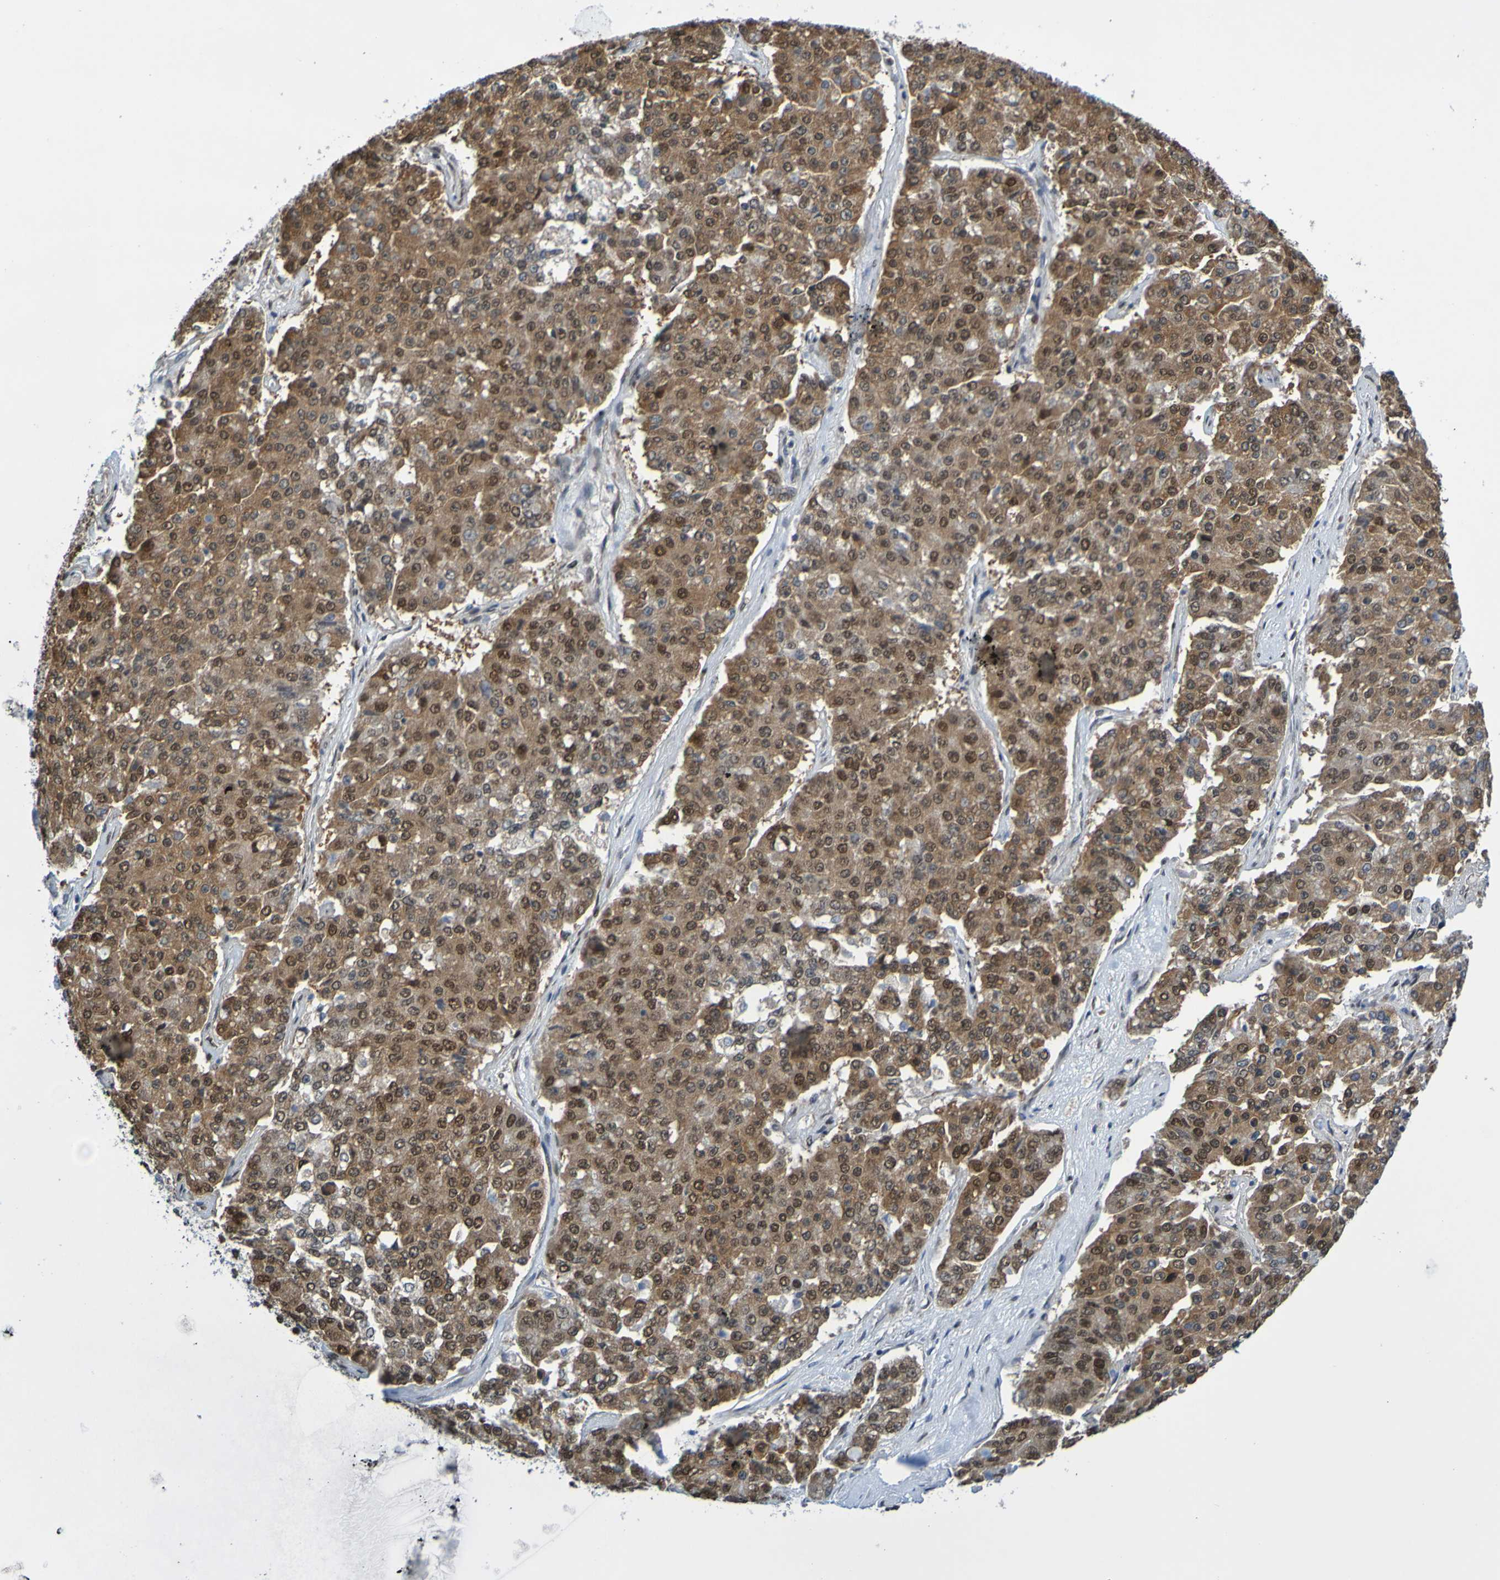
{"staining": {"intensity": "strong", "quantity": "25%-75%", "location": "cytoplasmic/membranous,nuclear"}, "tissue": "pancreatic cancer", "cell_type": "Tumor cells", "image_type": "cancer", "snomed": [{"axis": "morphology", "description": "Adenocarcinoma, NOS"}, {"axis": "topography", "description": "Pancreas"}], "caption": "The immunohistochemical stain highlights strong cytoplasmic/membranous and nuclear expression in tumor cells of pancreatic adenocarcinoma tissue.", "gene": "HDAC2", "patient": {"sex": "male", "age": 50}}